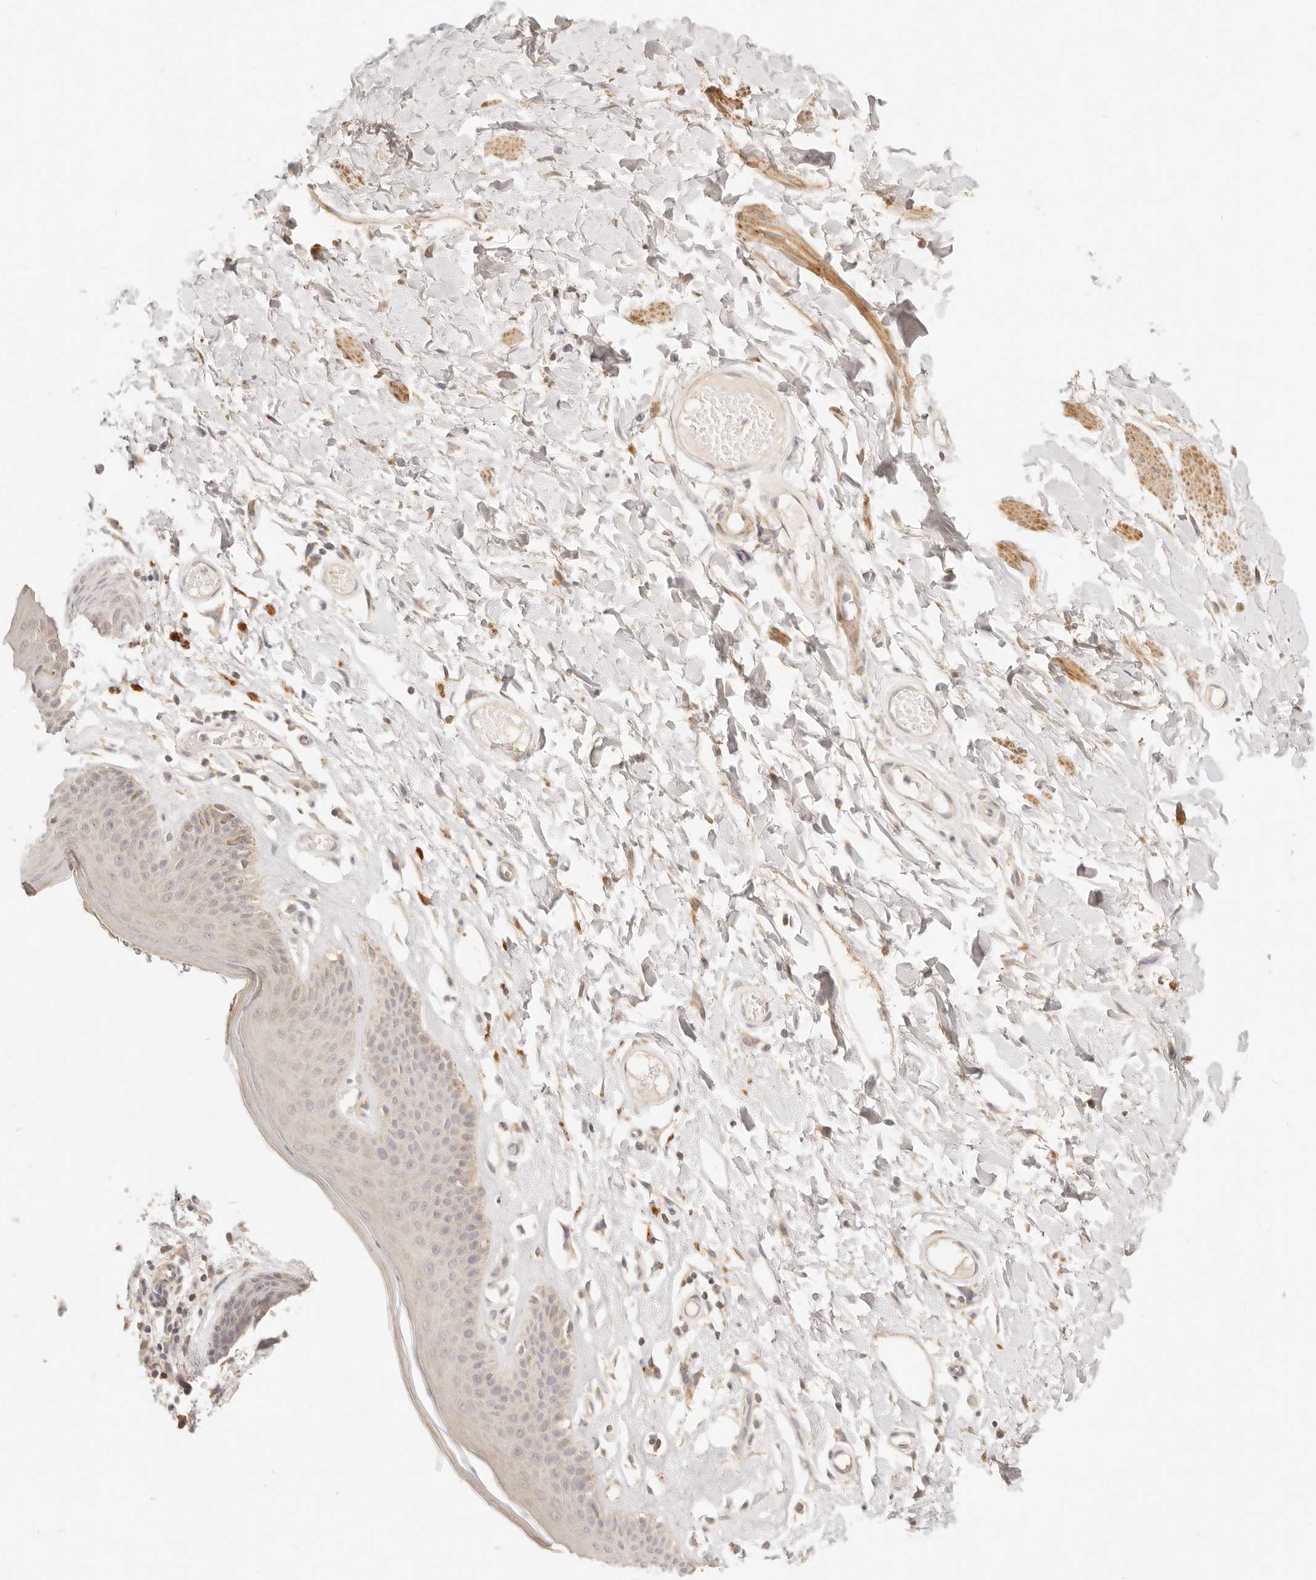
{"staining": {"intensity": "moderate", "quantity": "<25%", "location": "cytoplasmic/membranous"}, "tissue": "skin", "cell_type": "Epidermal cells", "image_type": "normal", "snomed": [{"axis": "morphology", "description": "Normal tissue, NOS"}, {"axis": "topography", "description": "Vulva"}], "caption": "An immunohistochemistry (IHC) photomicrograph of unremarkable tissue is shown. Protein staining in brown shows moderate cytoplasmic/membranous positivity in skin within epidermal cells.", "gene": "RUBCNL", "patient": {"sex": "female", "age": 73}}